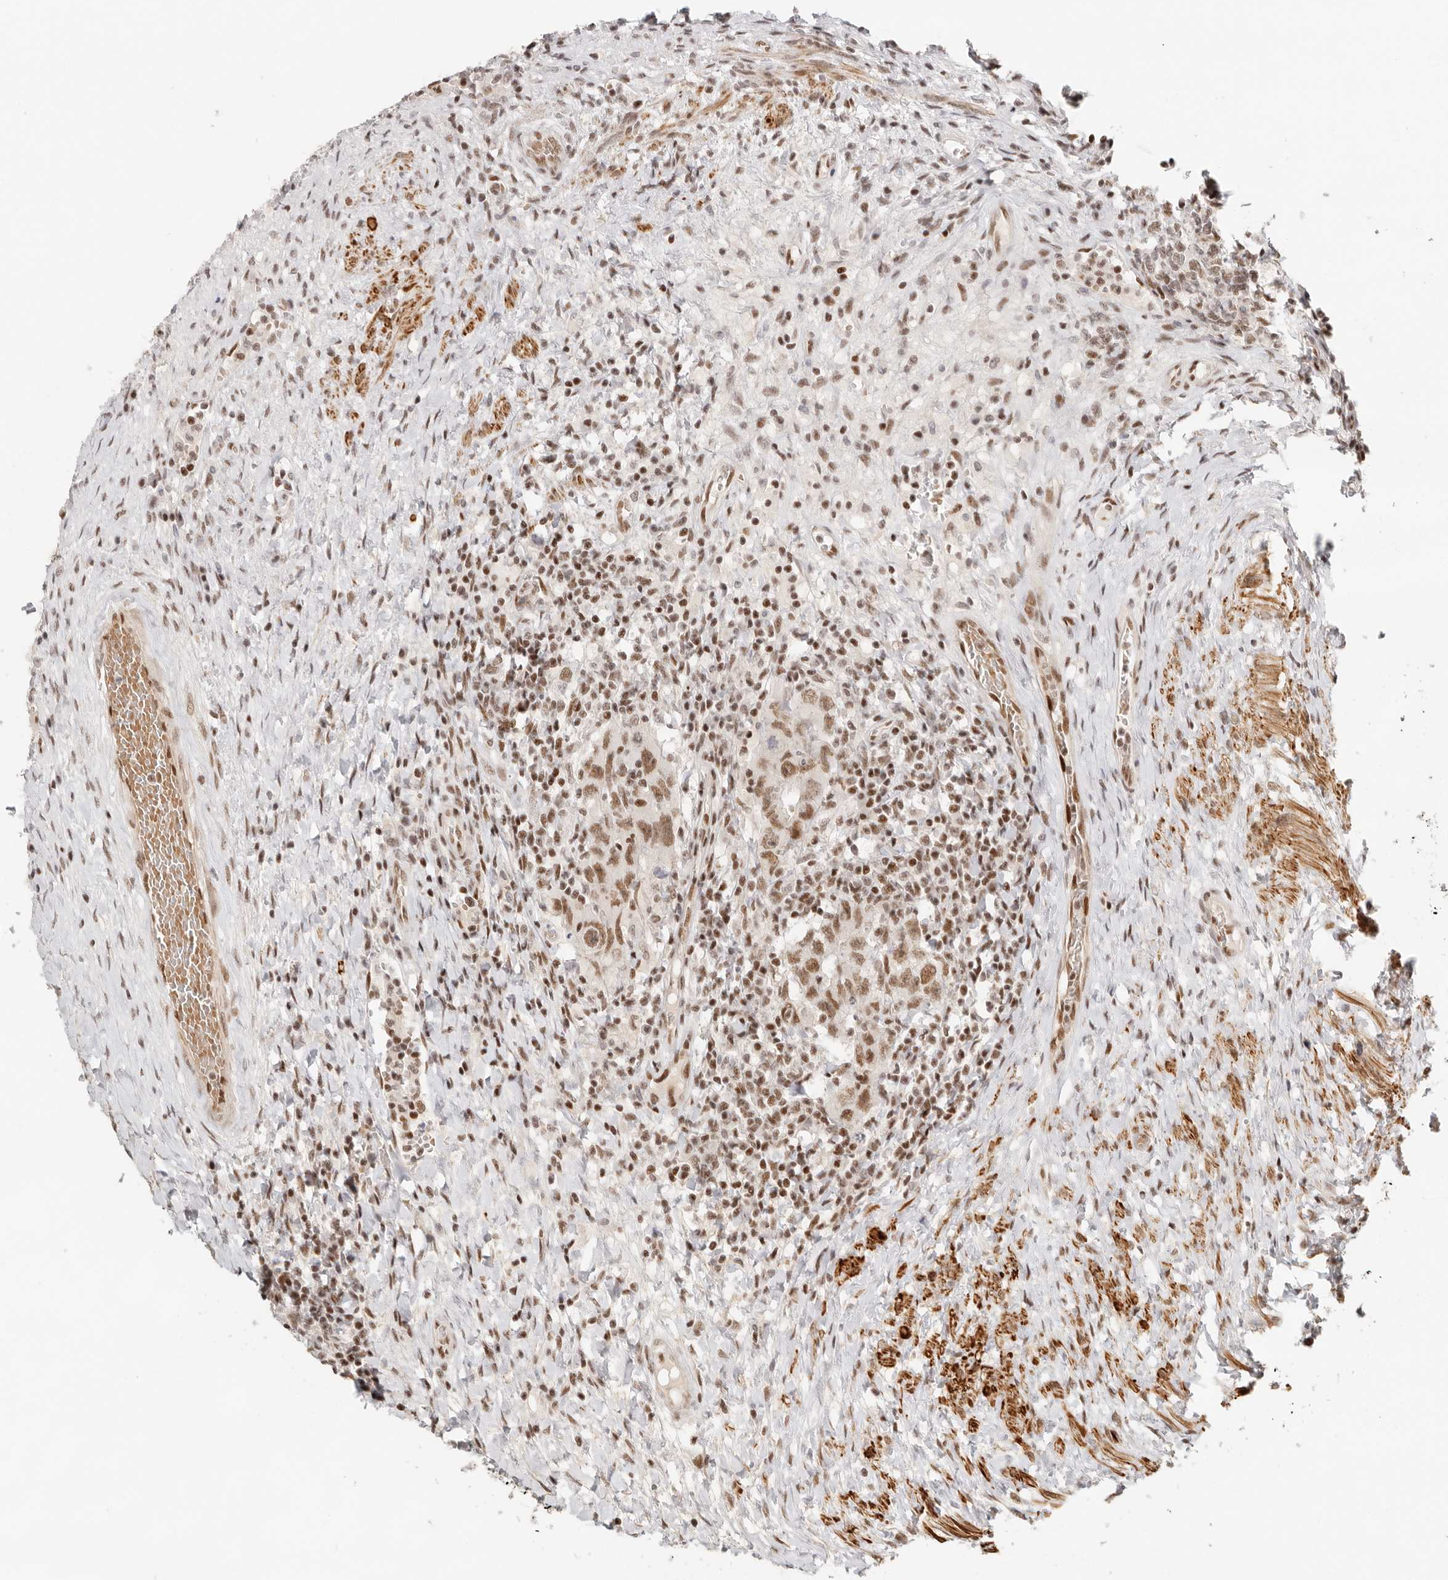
{"staining": {"intensity": "moderate", "quantity": ">75%", "location": "nuclear"}, "tissue": "testis cancer", "cell_type": "Tumor cells", "image_type": "cancer", "snomed": [{"axis": "morphology", "description": "Carcinoma, Embryonal, NOS"}, {"axis": "topography", "description": "Testis"}], "caption": "A micrograph of testis cancer stained for a protein reveals moderate nuclear brown staining in tumor cells.", "gene": "GABPA", "patient": {"sex": "male", "age": 26}}